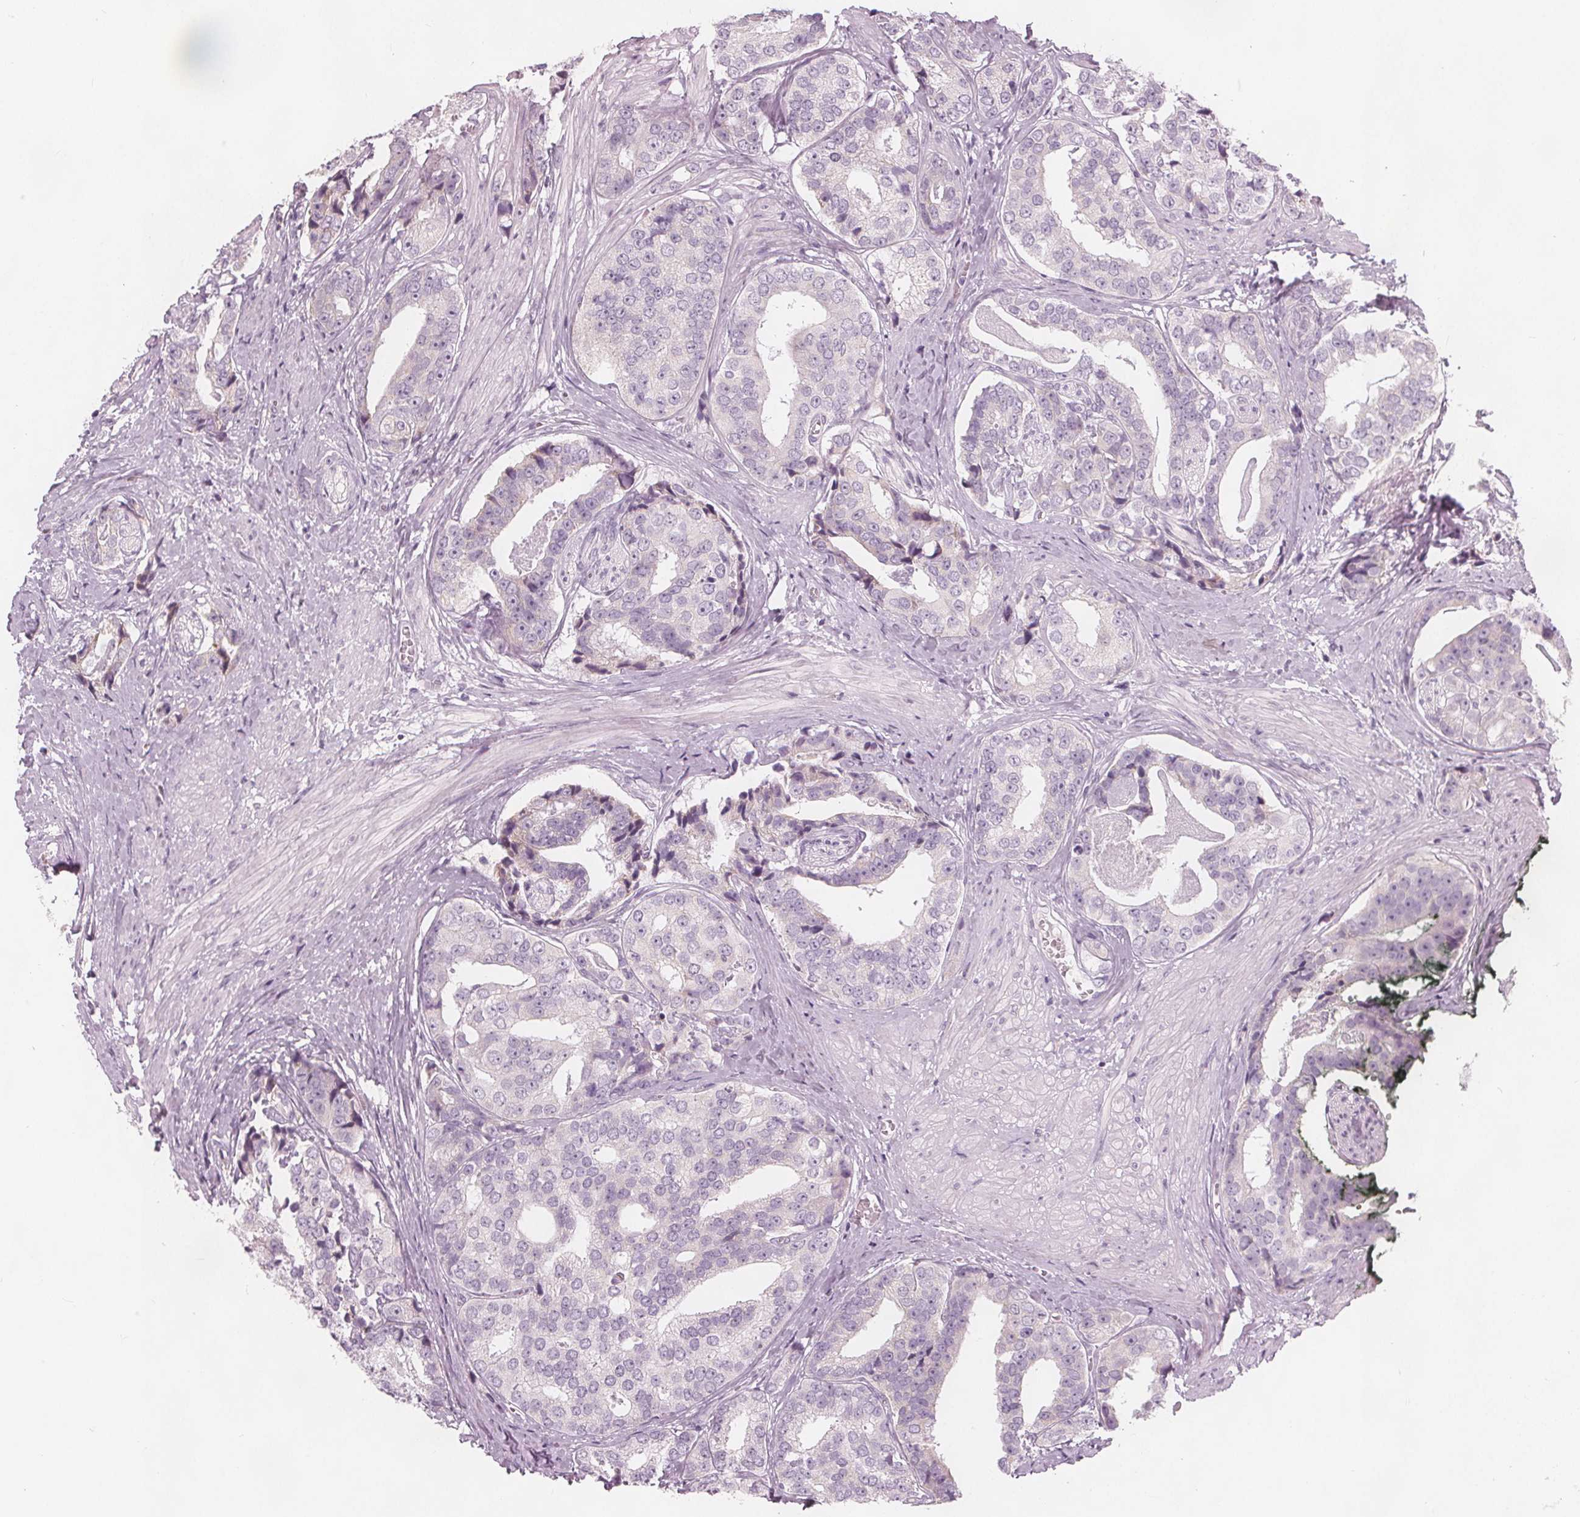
{"staining": {"intensity": "negative", "quantity": "none", "location": "none"}, "tissue": "prostate cancer", "cell_type": "Tumor cells", "image_type": "cancer", "snomed": [{"axis": "morphology", "description": "Adenocarcinoma, High grade"}, {"axis": "topography", "description": "Prostate"}], "caption": "High power microscopy histopathology image of an immunohistochemistry (IHC) image of prostate cancer, revealing no significant staining in tumor cells.", "gene": "BRSK1", "patient": {"sex": "male", "age": 71}}